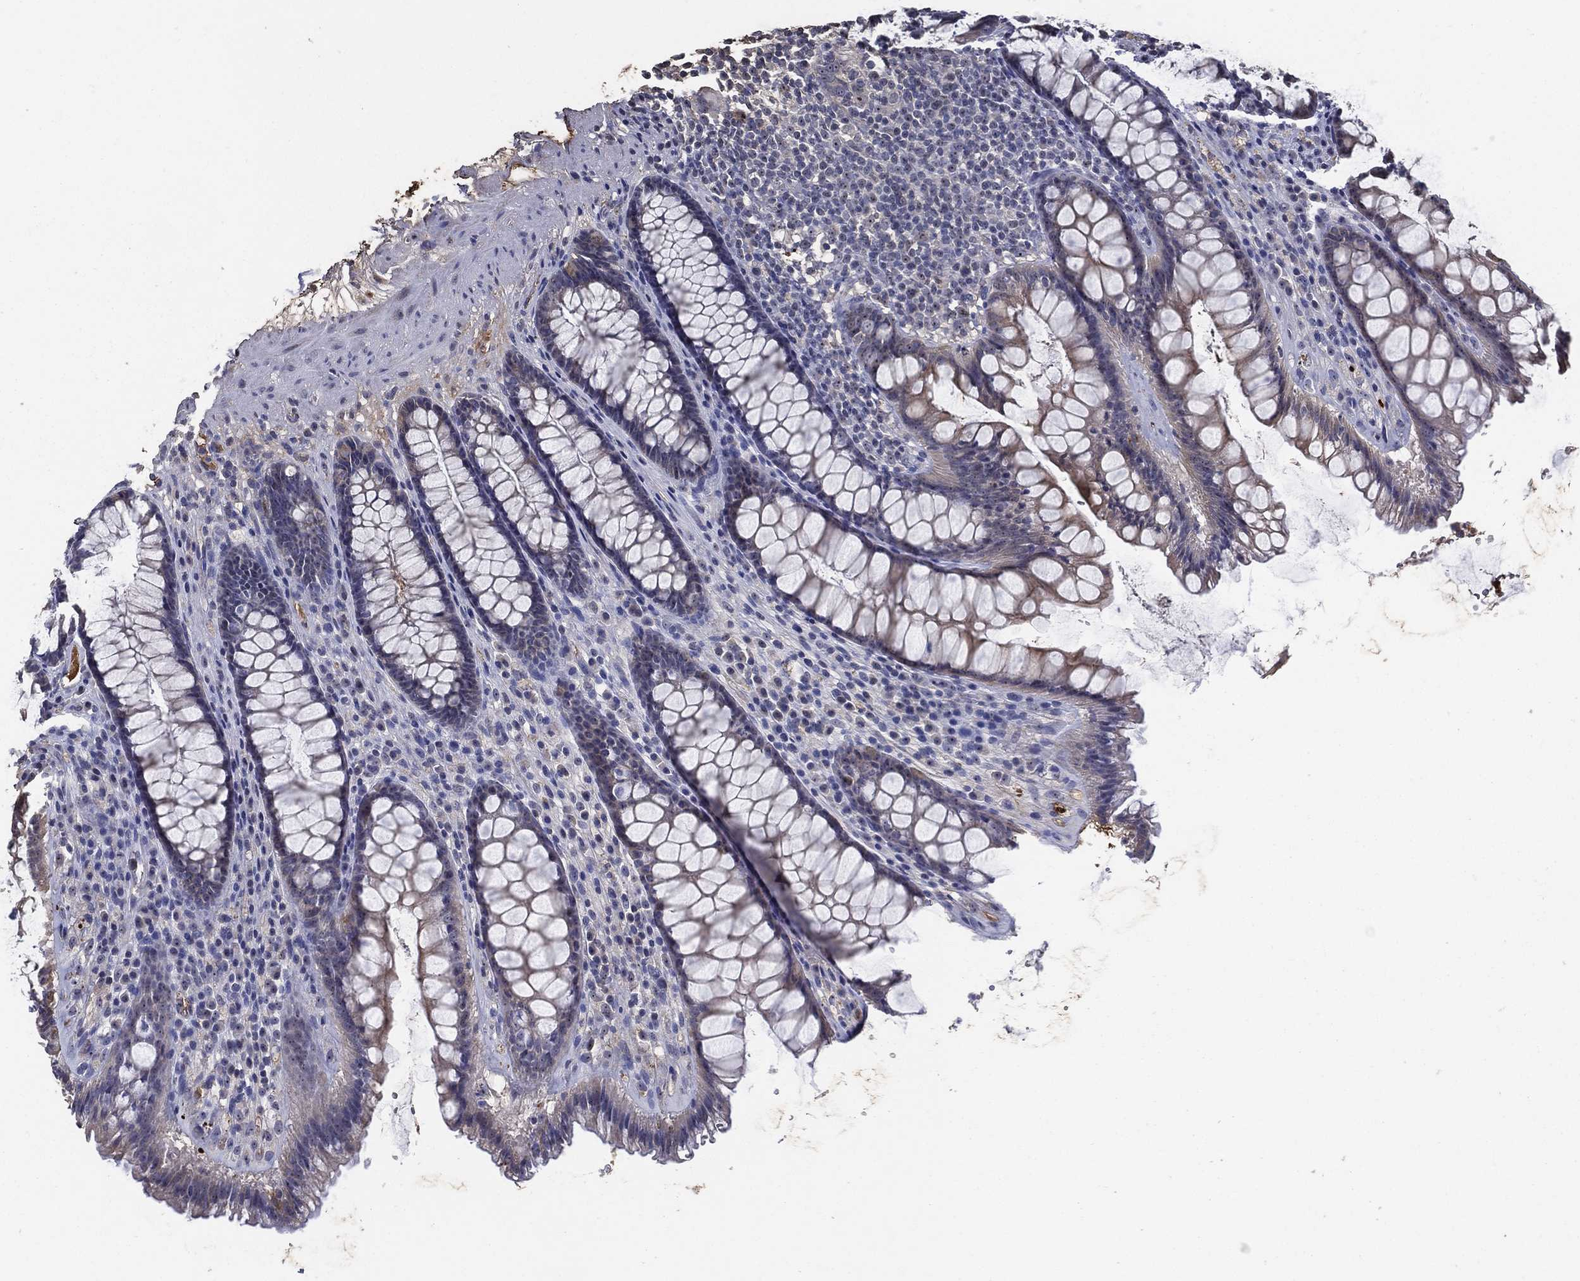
{"staining": {"intensity": "negative", "quantity": "none", "location": "none"}, "tissue": "rectum", "cell_type": "Glandular cells", "image_type": "normal", "snomed": [{"axis": "morphology", "description": "Normal tissue, NOS"}, {"axis": "topography", "description": "Rectum"}], "caption": "Rectum was stained to show a protein in brown. There is no significant expression in glandular cells. (Brightfield microscopy of DAB (3,3'-diaminobenzidine) immunohistochemistry (IHC) at high magnification).", "gene": "EFNA1", "patient": {"sex": "male", "age": 72}}